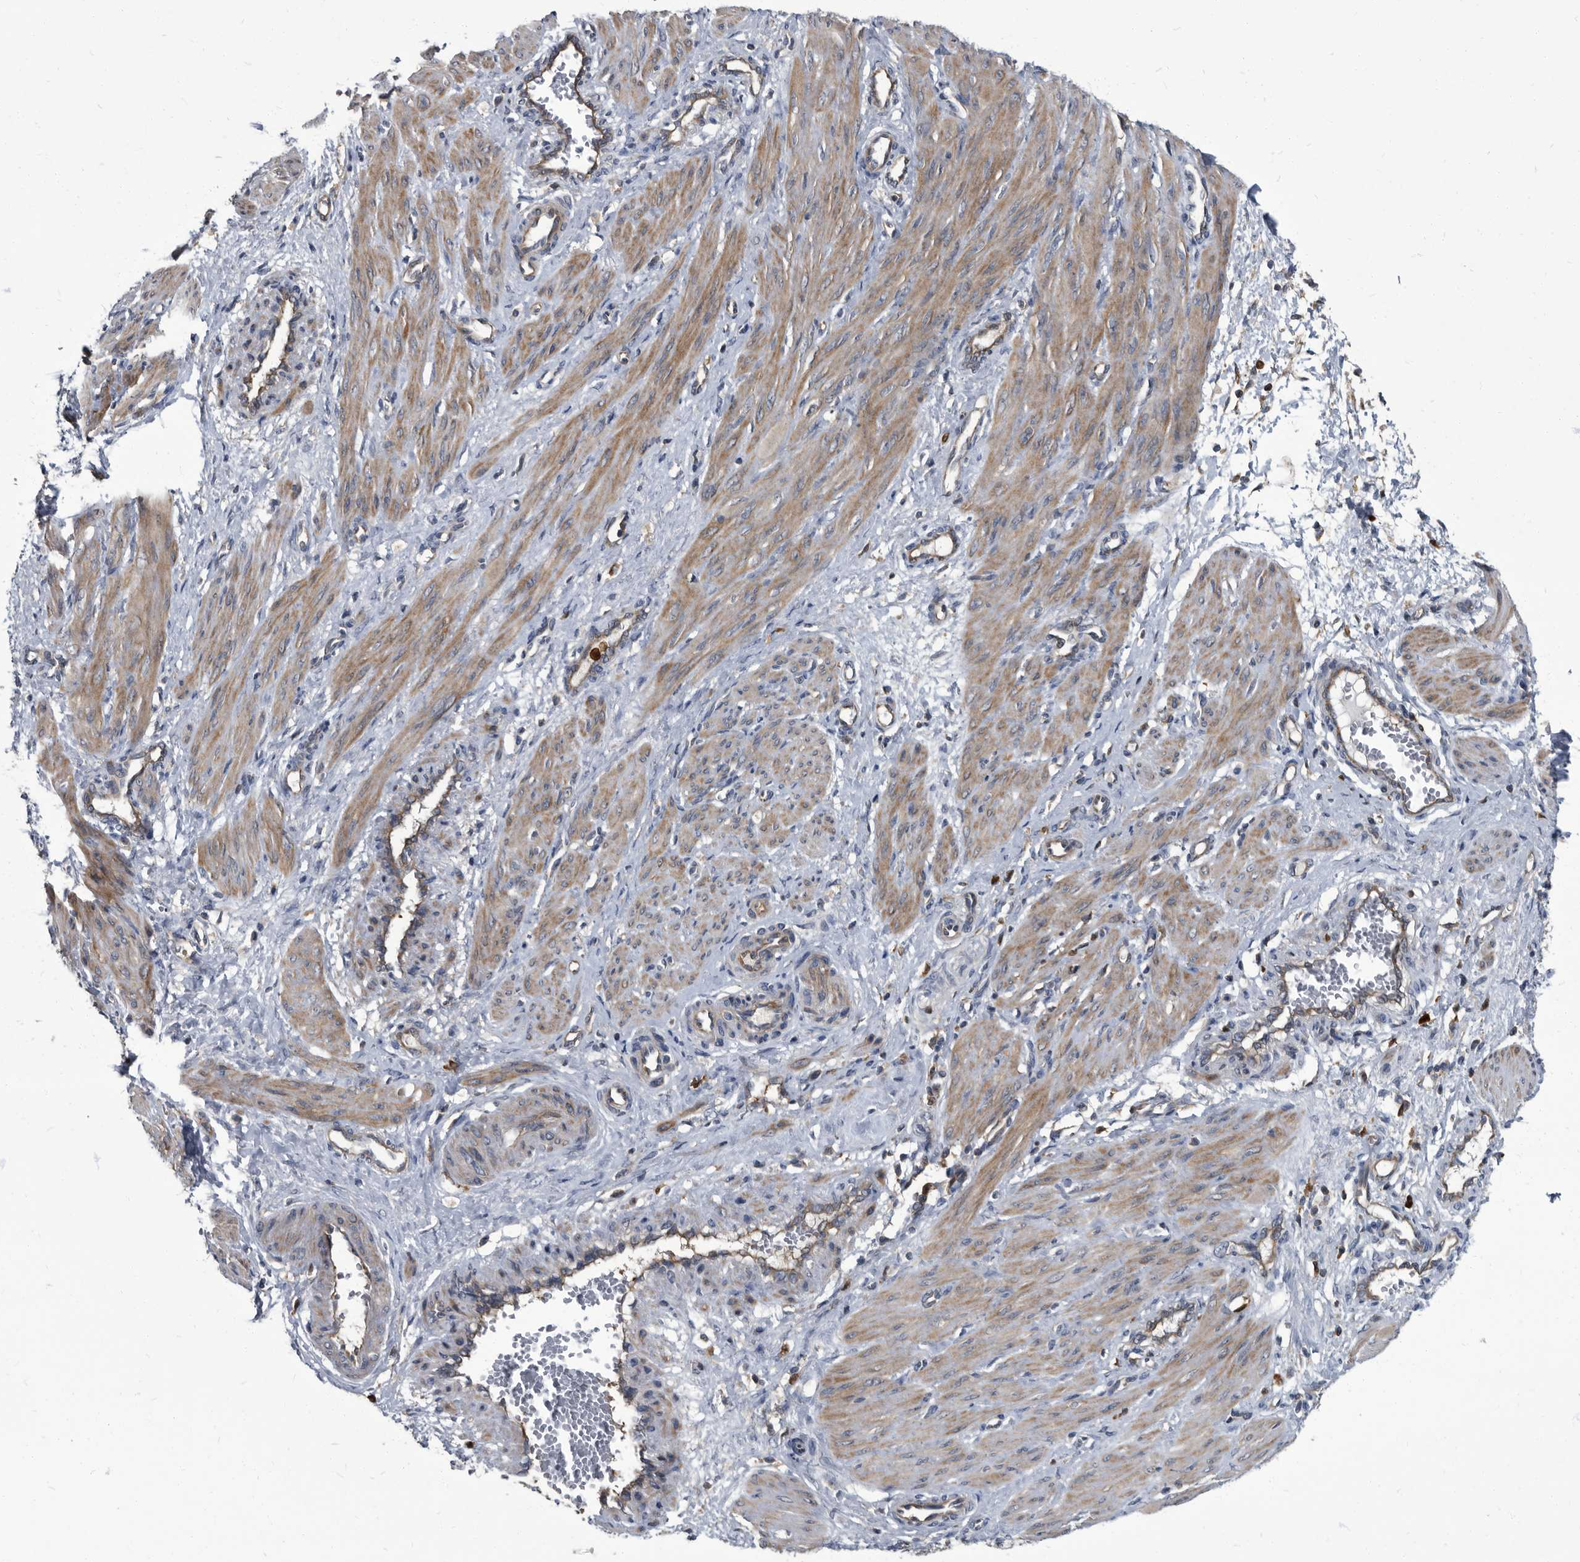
{"staining": {"intensity": "moderate", "quantity": ">75%", "location": "cytoplasmic/membranous"}, "tissue": "smooth muscle", "cell_type": "Smooth muscle cells", "image_type": "normal", "snomed": [{"axis": "morphology", "description": "Normal tissue, NOS"}, {"axis": "topography", "description": "Endometrium"}], "caption": "Protein expression analysis of benign human smooth muscle reveals moderate cytoplasmic/membranous positivity in approximately >75% of smooth muscle cells.", "gene": "CDV3", "patient": {"sex": "female", "age": 33}}